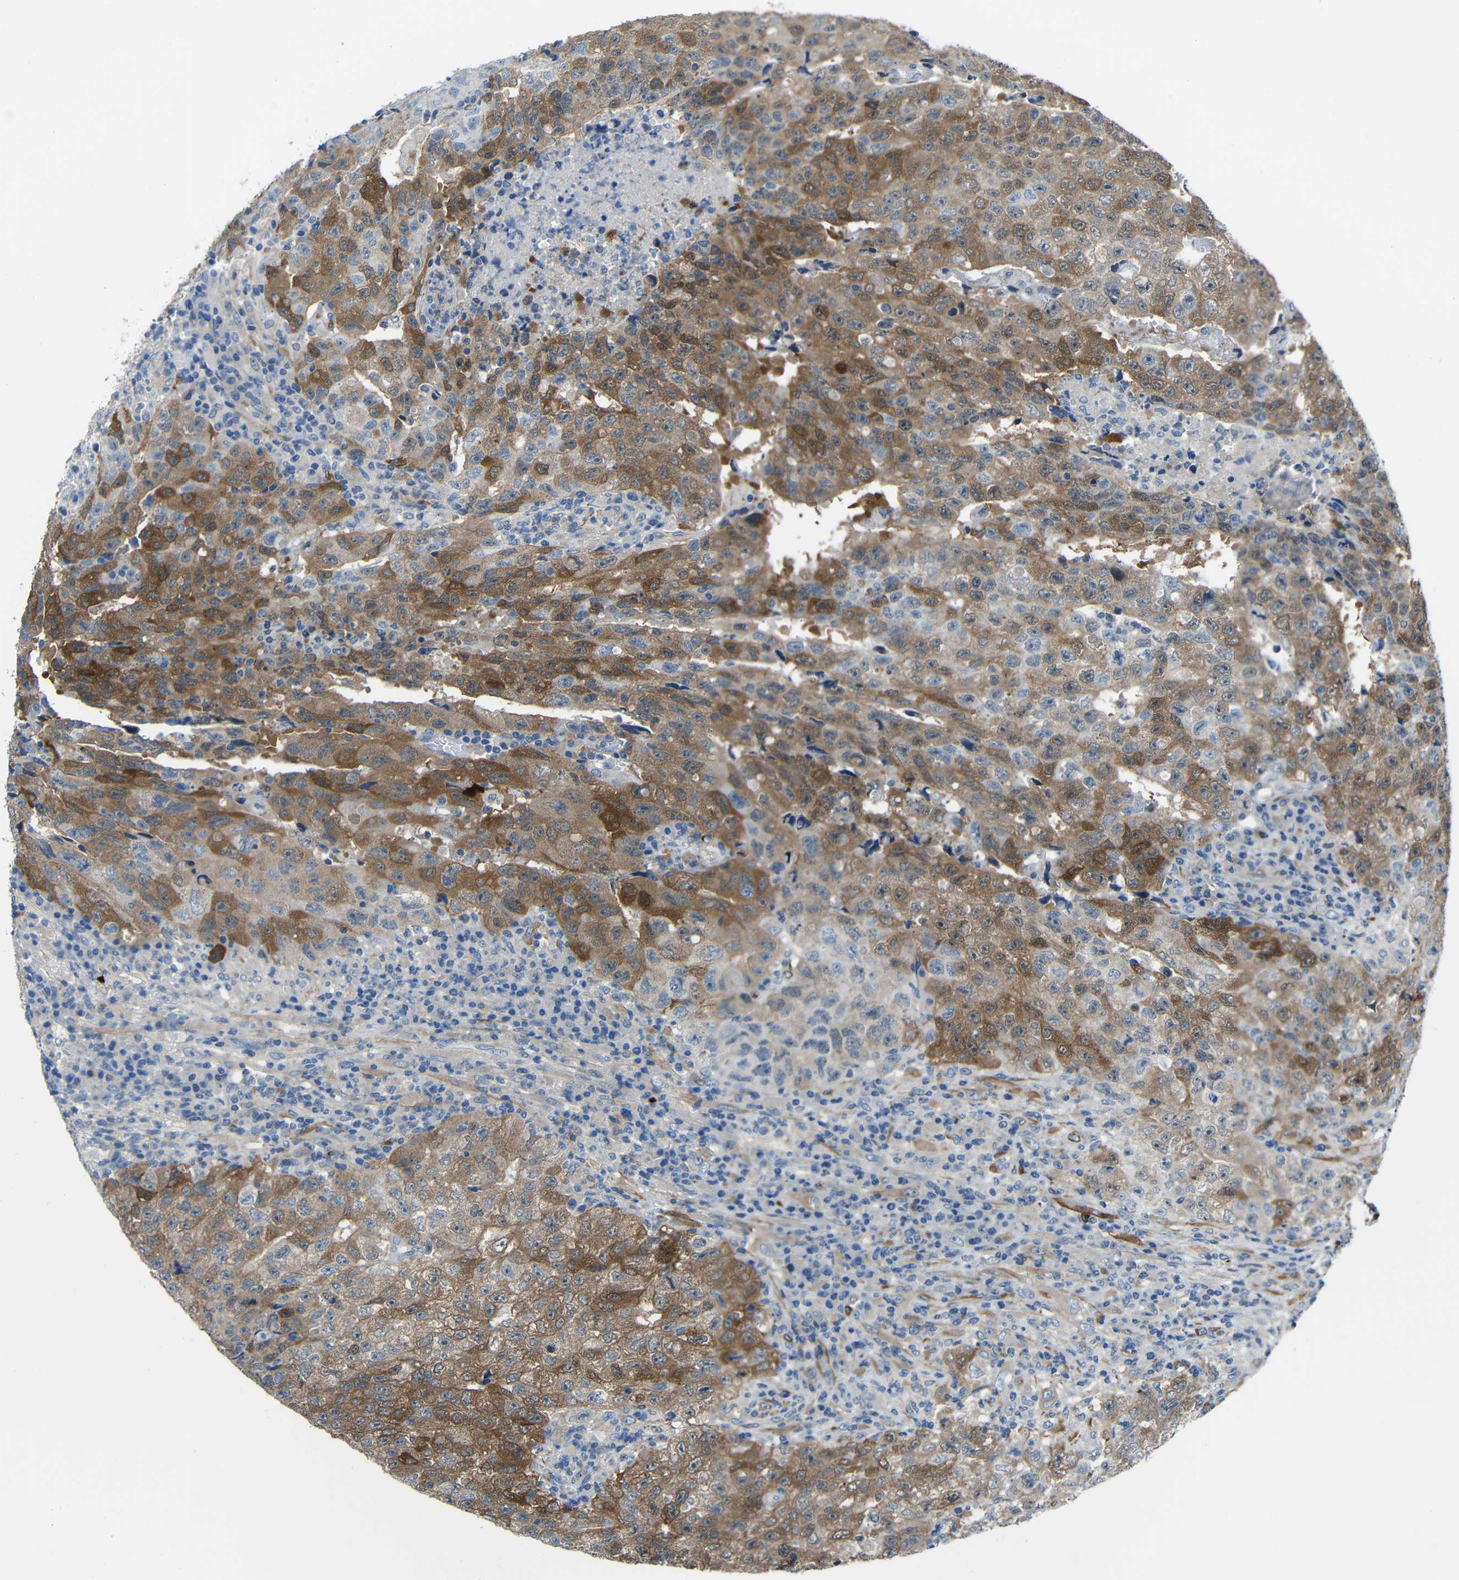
{"staining": {"intensity": "moderate", "quantity": ">75%", "location": "cytoplasmic/membranous"}, "tissue": "testis cancer", "cell_type": "Tumor cells", "image_type": "cancer", "snomed": [{"axis": "morphology", "description": "Necrosis, NOS"}, {"axis": "morphology", "description": "Carcinoma, Embryonal, NOS"}, {"axis": "topography", "description": "Testis"}], "caption": "Approximately >75% of tumor cells in human embryonal carcinoma (testis) show moderate cytoplasmic/membranous protein positivity as visualized by brown immunohistochemical staining.", "gene": "DCLK1", "patient": {"sex": "male", "age": 19}}